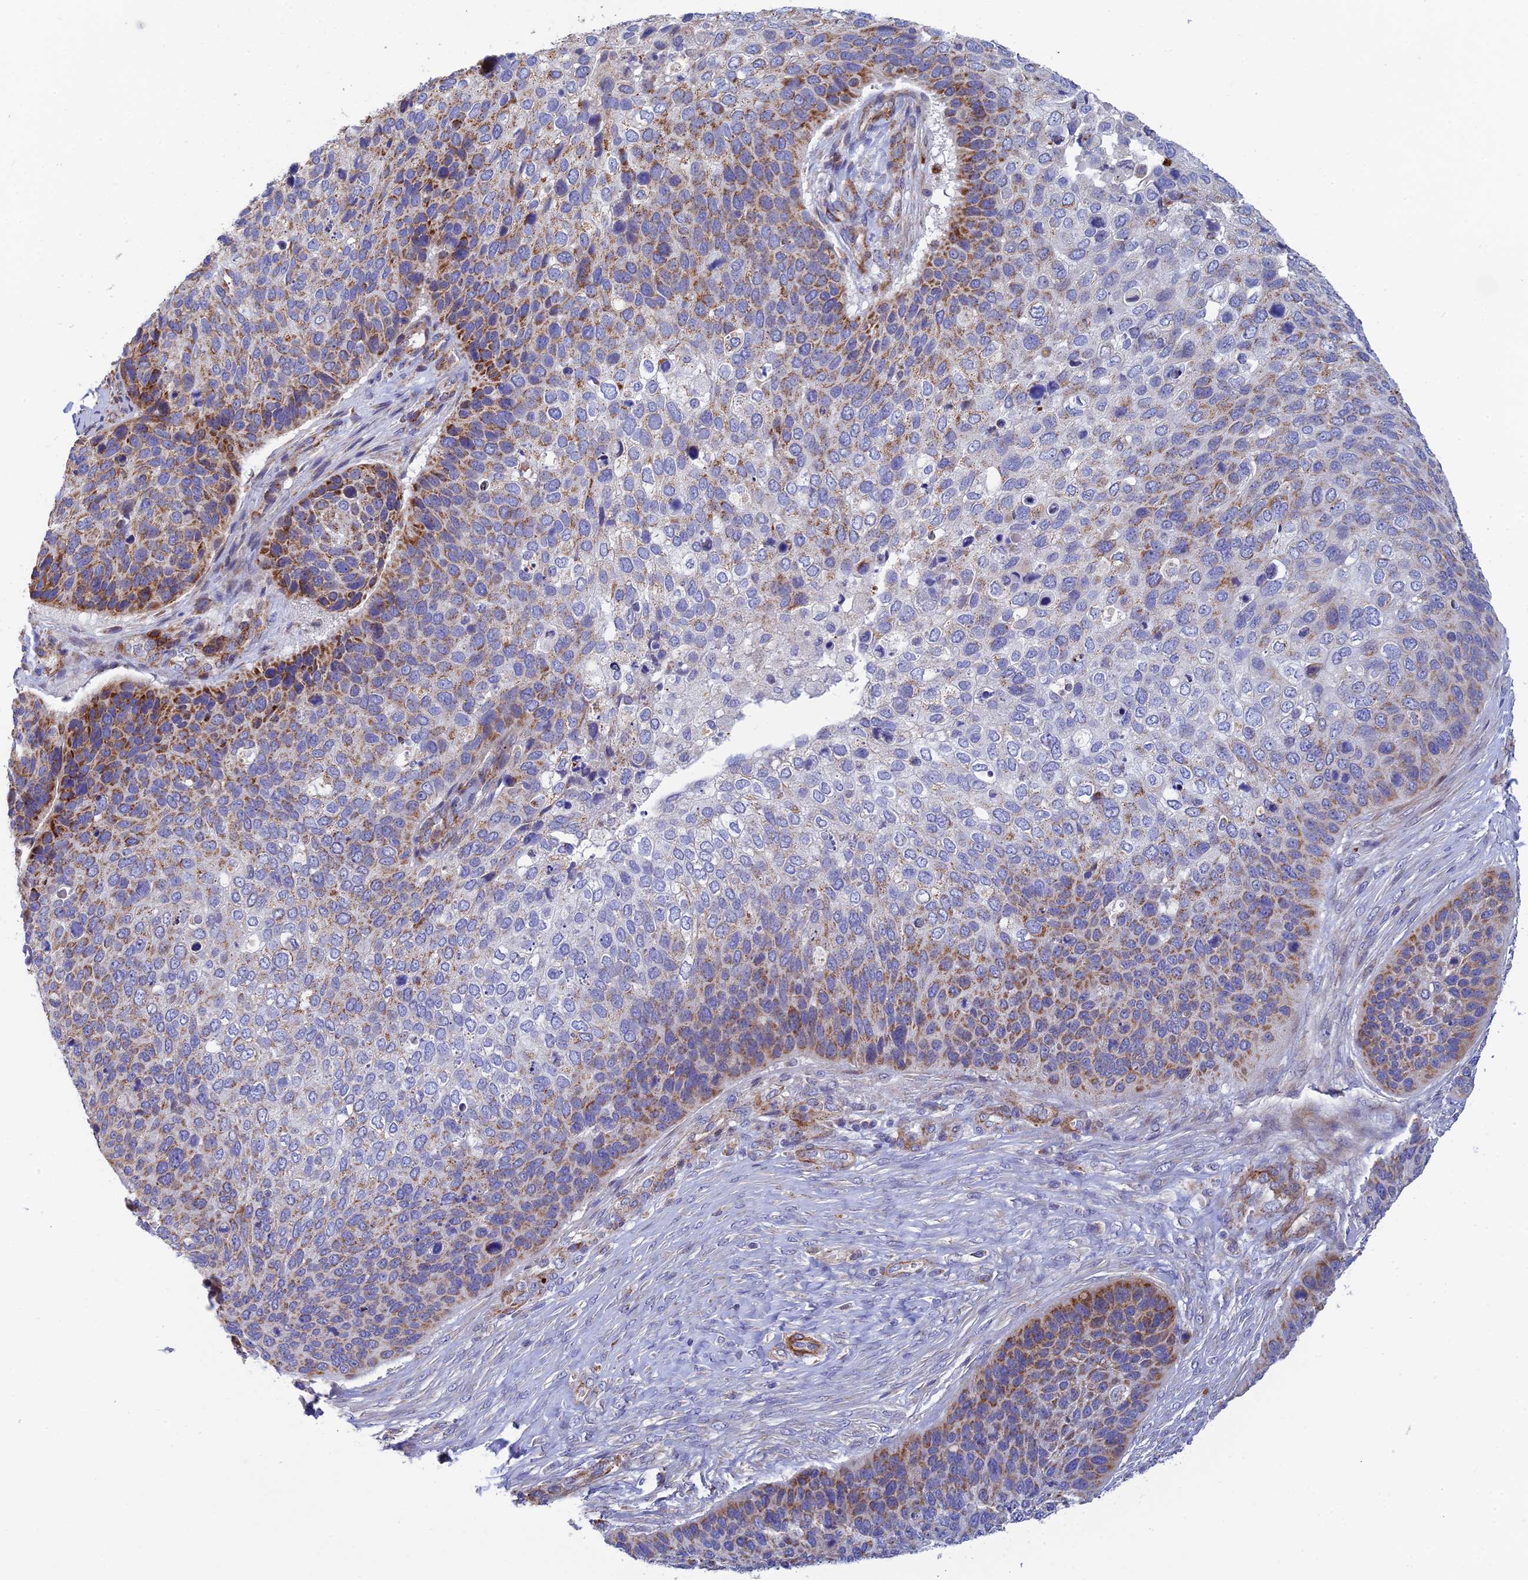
{"staining": {"intensity": "moderate", "quantity": "25%-75%", "location": "cytoplasmic/membranous"}, "tissue": "skin cancer", "cell_type": "Tumor cells", "image_type": "cancer", "snomed": [{"axis": "morphology", "description": "Basal cell carcinoma"}, {"axis": "topography", "description": "Skin"}], "caption": "Protein staining of skin basal cell carcinoma tissue shows moderate cytoplasmic/membranous expression in about 25%-75% of tumor cells. Ihc stains the protein of interest in brown and the nuclei are stained blue.", "gene": "CSPG4", "patient": {"sex": "female", "age": 74}}